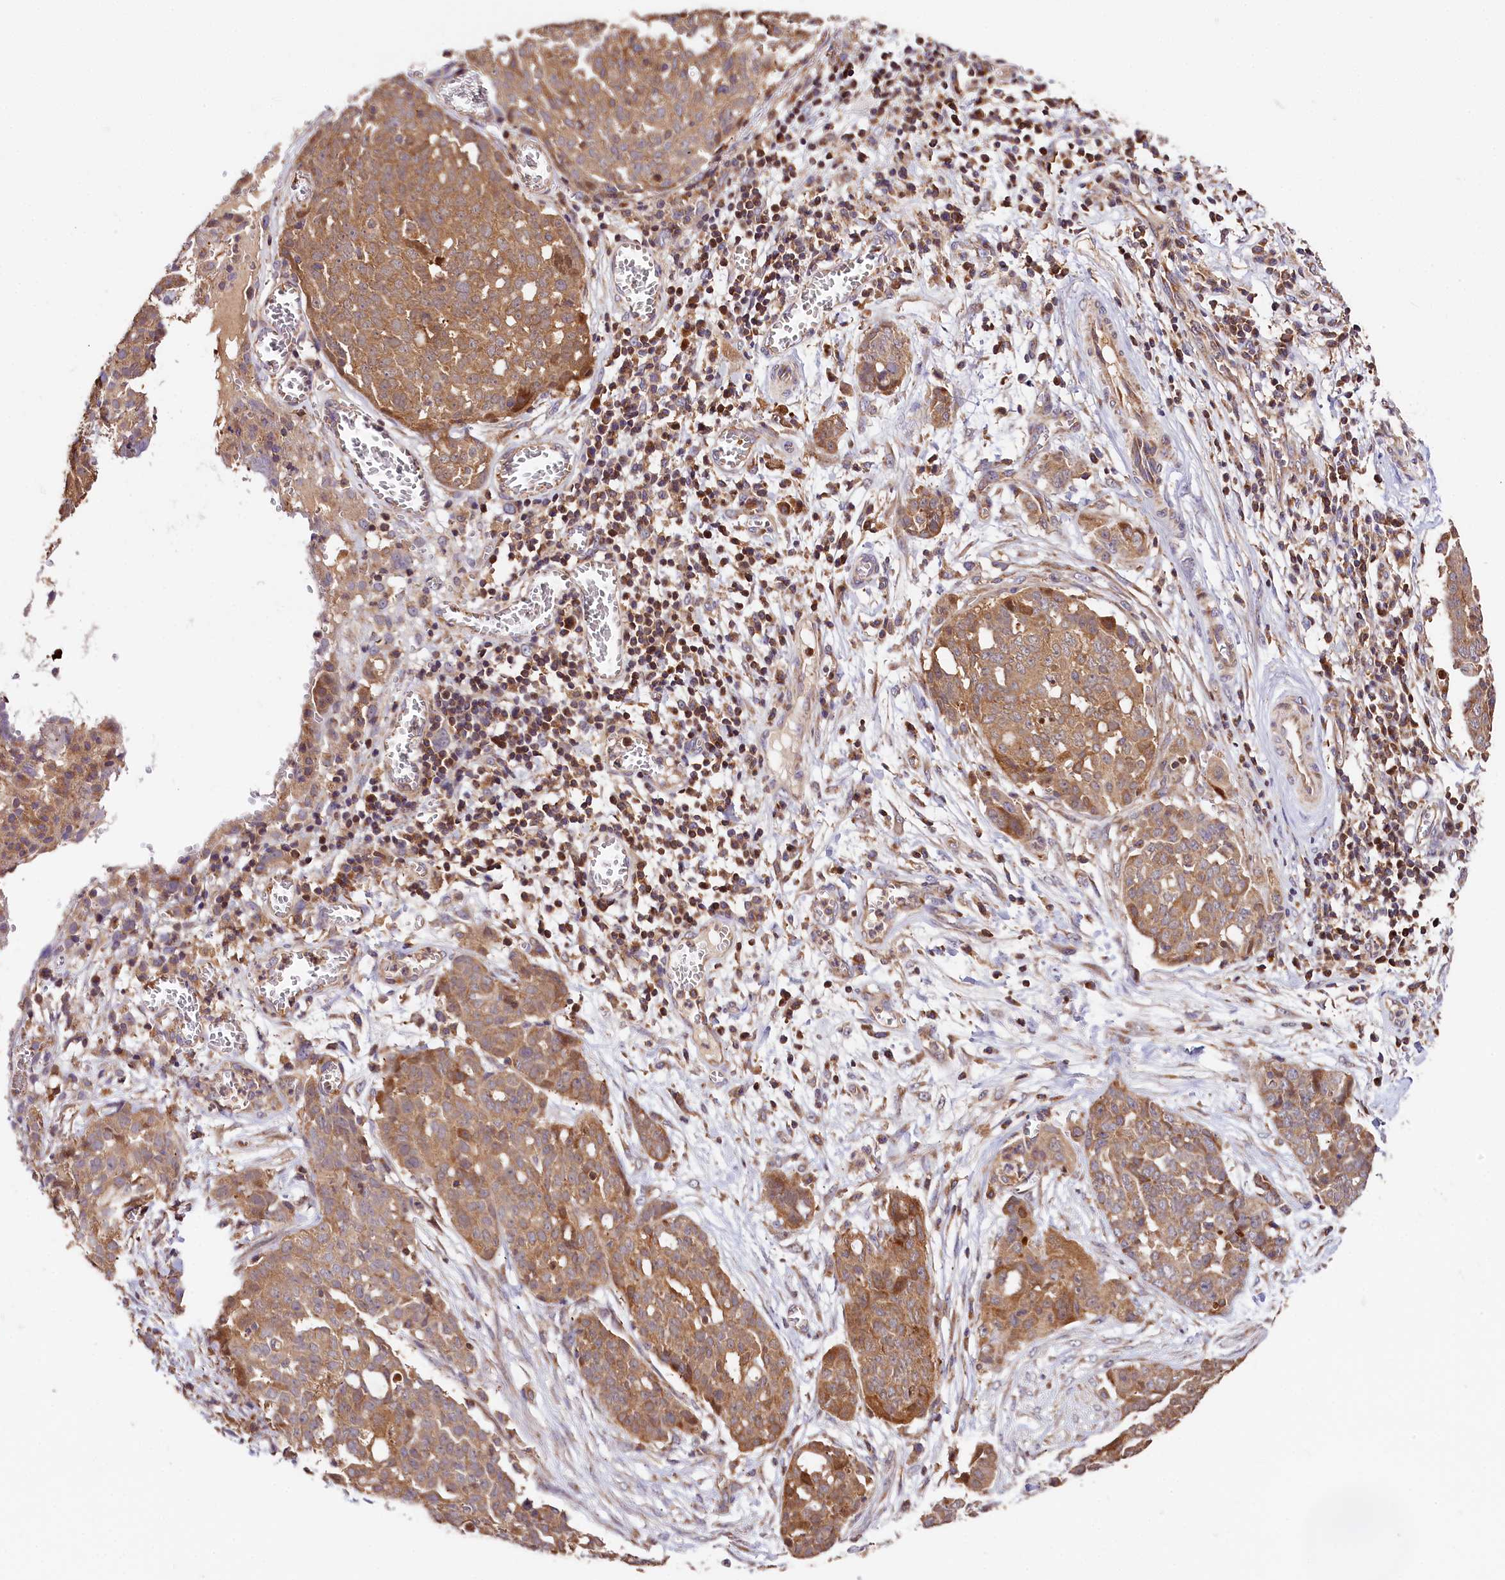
{"staining": {"intensity": "moderate", "quantity": ">75%", "location": "cytoplasmic/membranous"}, "tissue": "ovarian cancer", "cell_type": "Tumor cells", "image_type": "cancer", "snomed": [{"axis": "morphology", "description": "Cystadenocarcinoma, serous, NOS"}, {"axis": "topography", "description": "Soft tissue"}, {"axis": "topography", "description": "Ovary"}], "caption": "Moderate cytoplasmic/membranous expression is seen in about >75% of tumor cells in serous cystadenocarcinoma (ovarian).", "gene": "KPTN", "patient": {"sex": "female", "age": 57}}